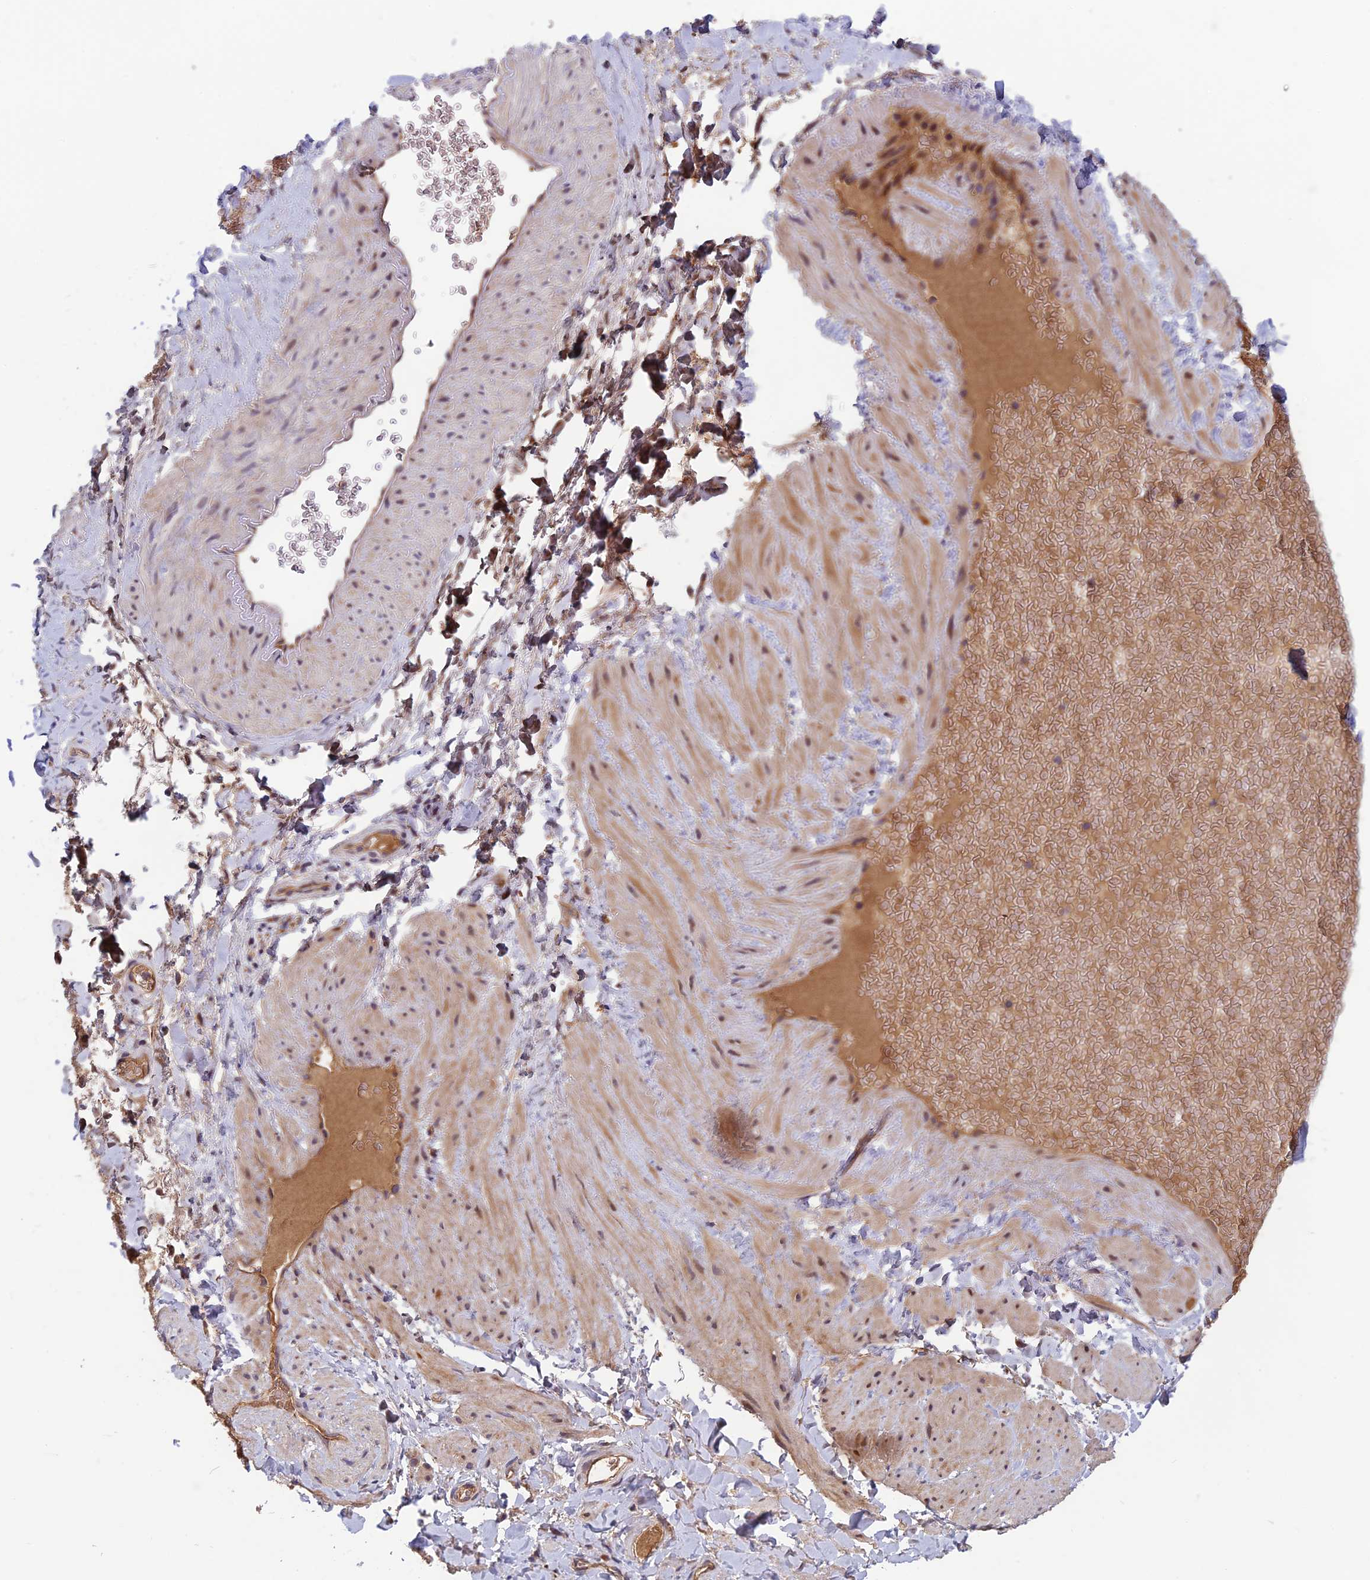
{"staining": {"intensity": "negative", "quantity": "none", "location": "none"}, "tissue": "adipose tissue", "cell_type": "Adipocytes", "image_type": "normal", "snomed": [{"axis": "morphology", "description": "Normal tissue, NOS"}, {"axis": "topography", "description": "Soft tissue"}, {"axis": "topography", "description": "Vascular tissue"}], "caption": "Protein analysis of normal adipose tissue shows no significant staining in adipocytes. The staining was performed using DAB (3,3'-diaminobenzidine) to visualize the protein expression in brown, while the nuclei were stained in blue with hematoxylin (Magnification: 20x).", "gene": "CCDC15", "patient": {"sex": "male", "age": 54}}